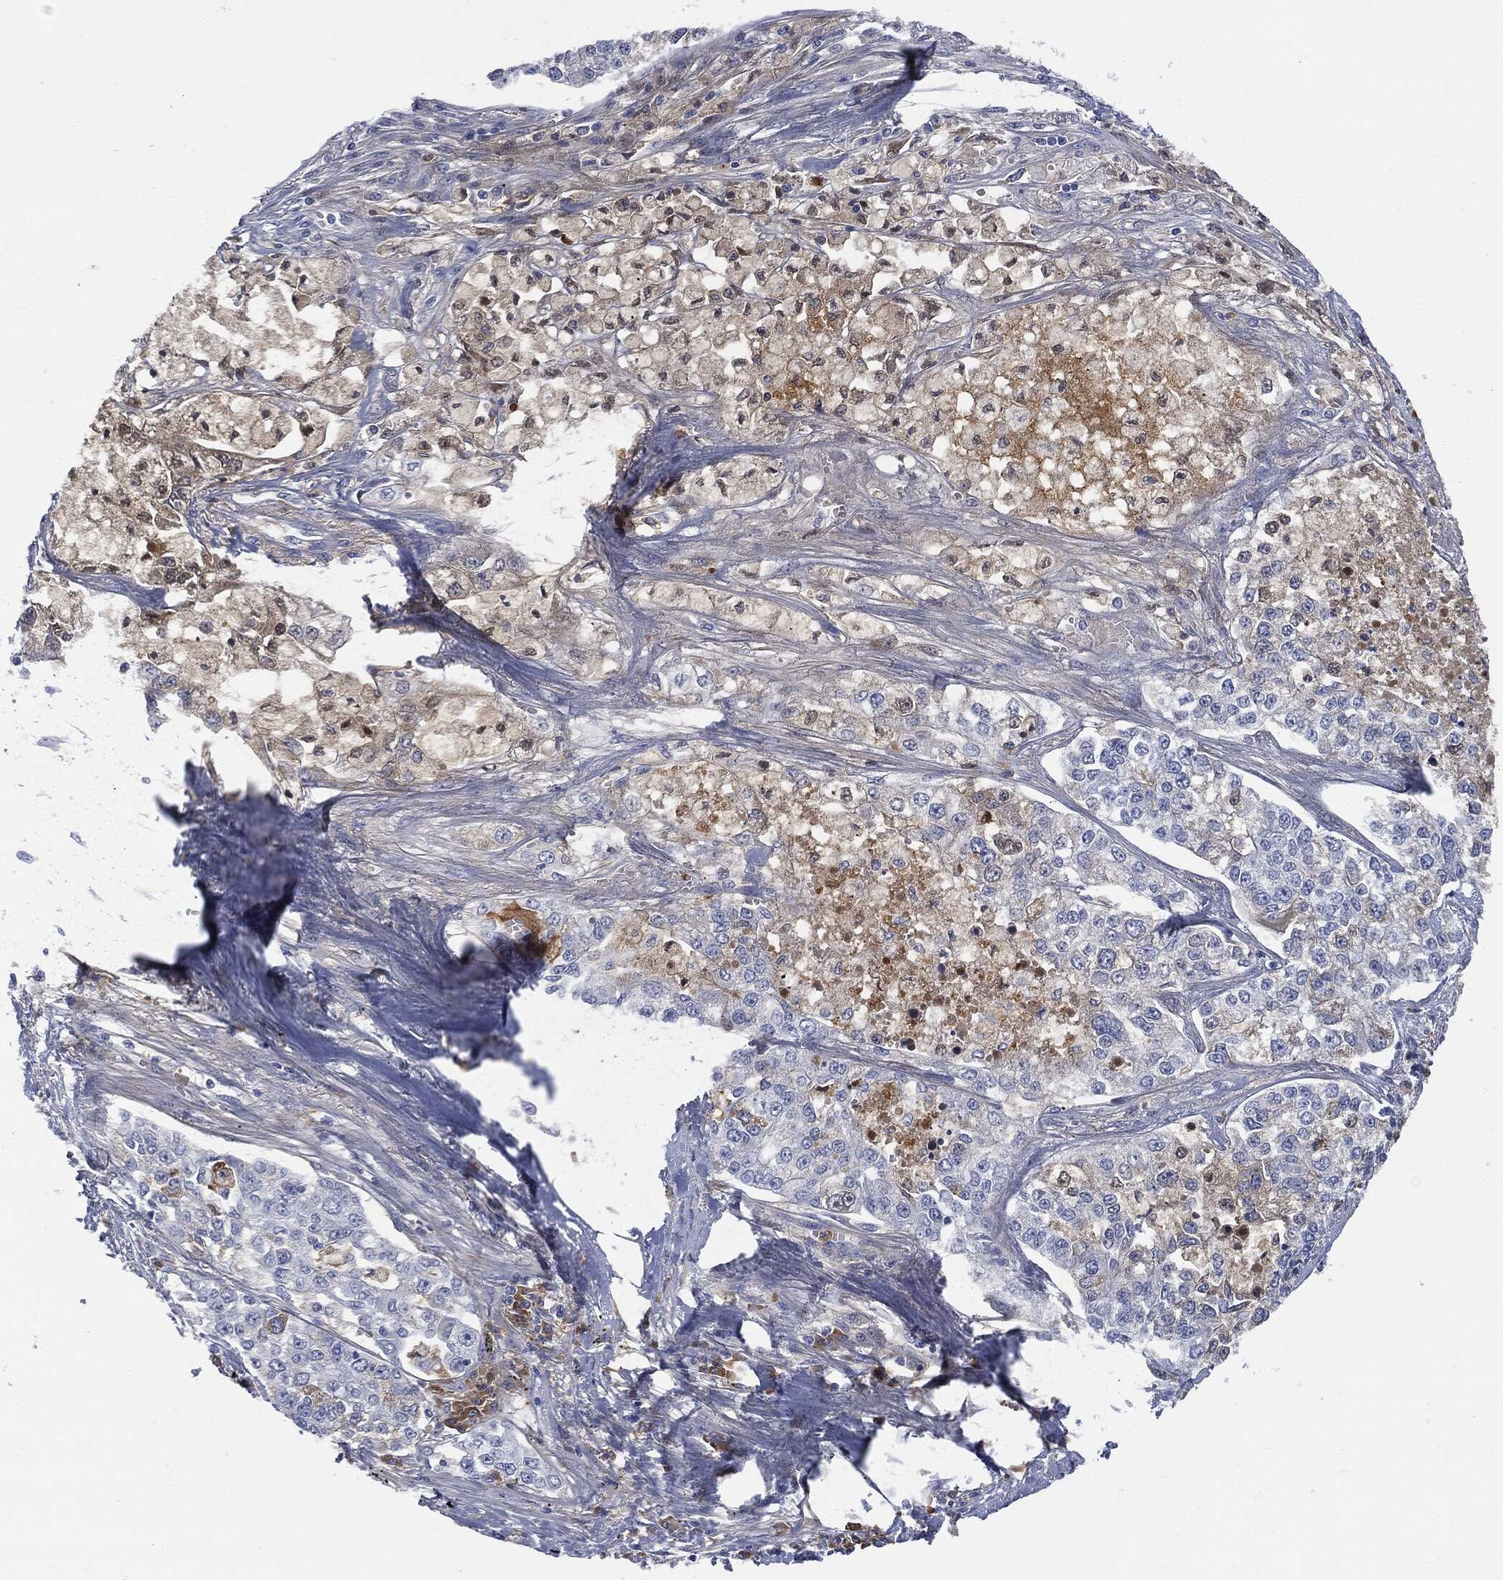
{"staining": {"intensity": "negative", "quantity": "none", "location": "none"}, "tissue": "lung cancer", "cell_type": "Tumor cells", "image_type": "cancer", "snomed": [{"axis": "morphology", "description": "Adenocarcinoma, NOS"}, {"axis": "topography", "description": "Lung"}], "caption": "Human lung cancer (adenocarcinoma) stained for a protein using IHC displays no expression in tumor cells.", "gene": "BTK", "patient": {"sex": "male", "age": 49}}